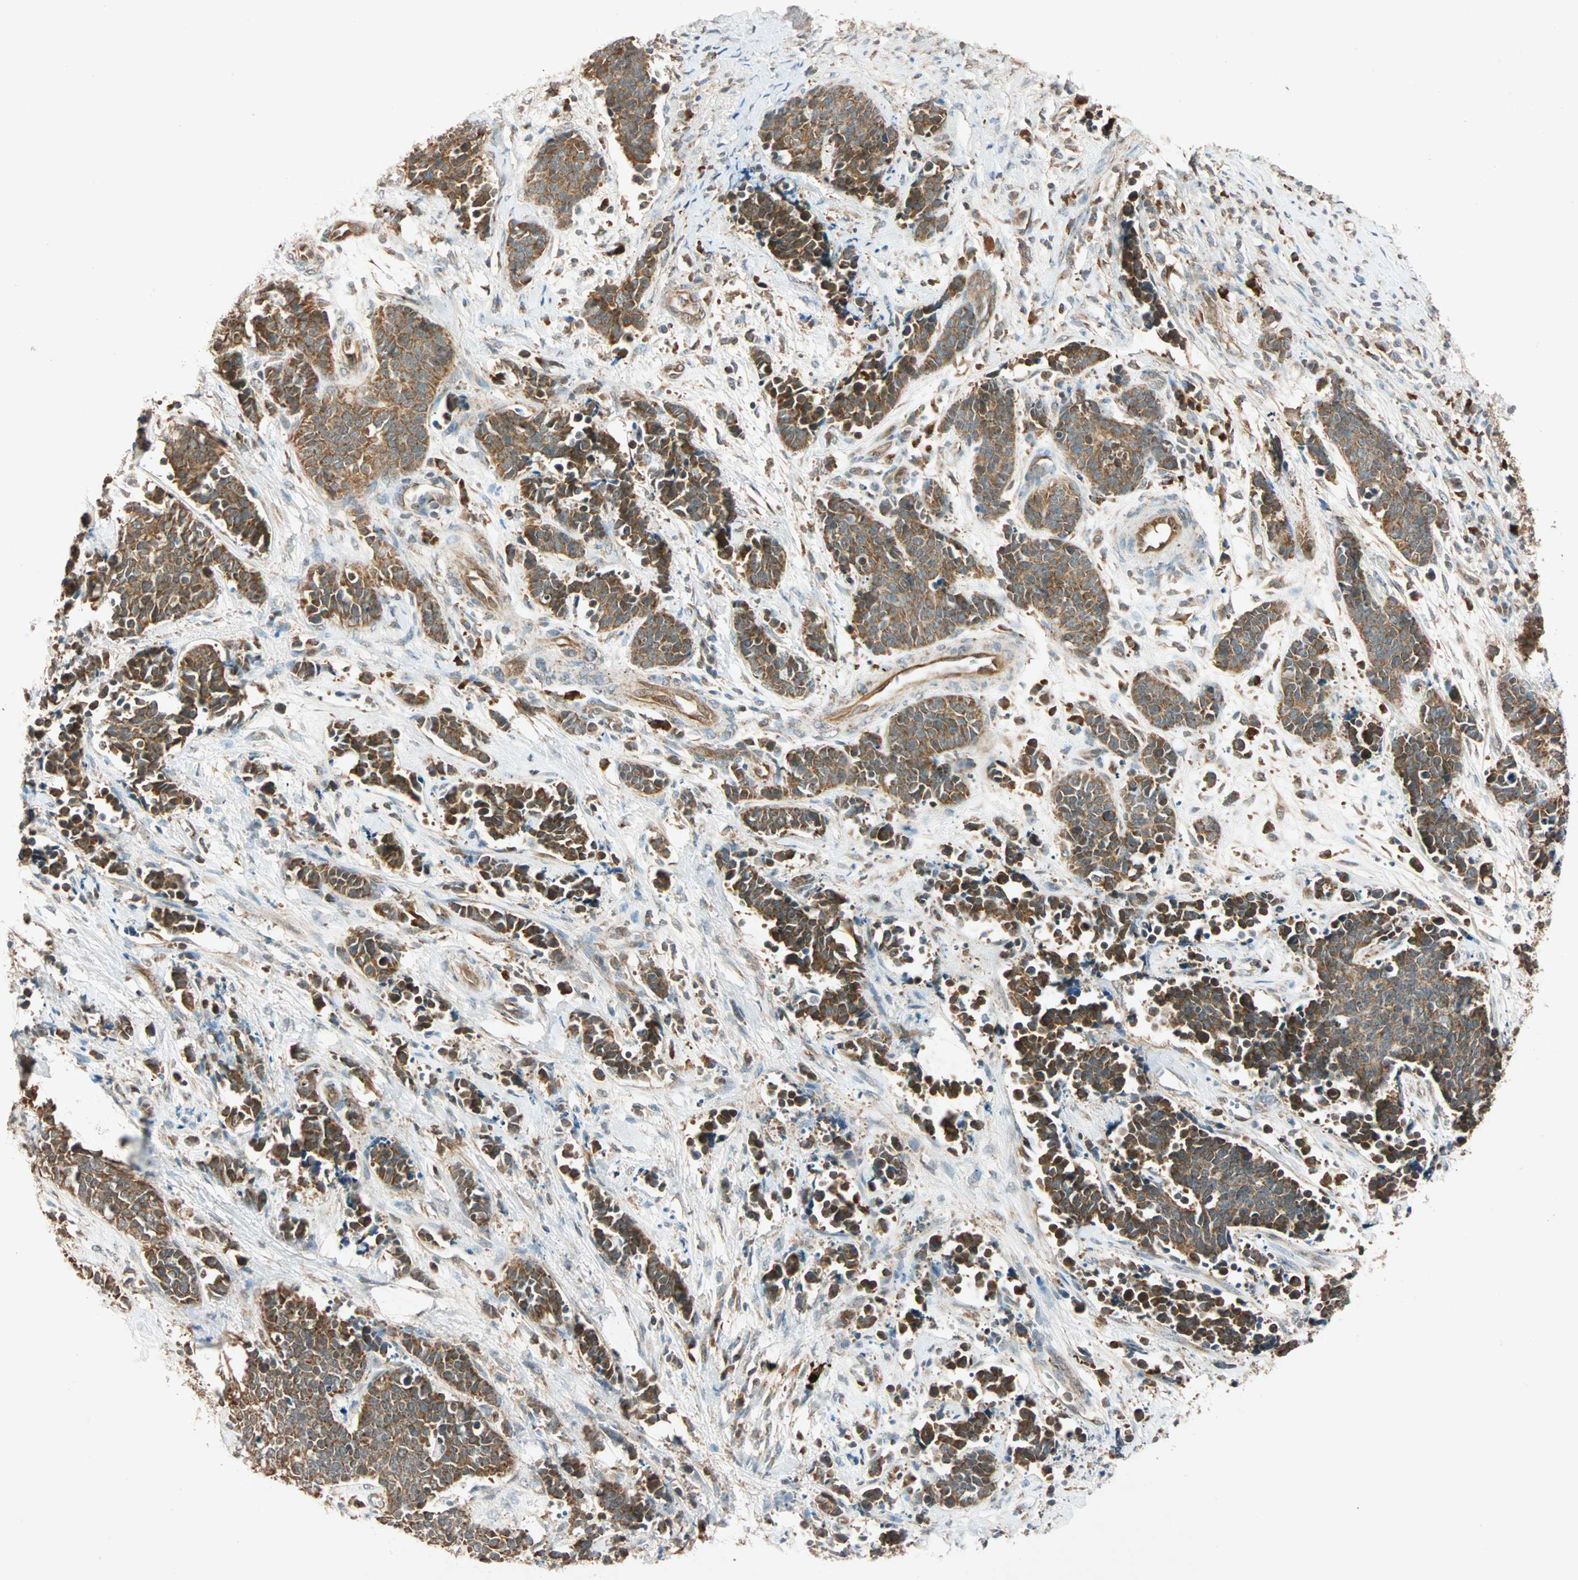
{"staining": {"intensity": "strong", "quantity": ">75%", "location": "cytoplasmic/membranous"}, "tissue": "cervical cancer", "cell_type": "Tumor cells", "image_type": "cancer", "snomed": [{"axis": "morphology", "description": "Squamous cell carcinoma, NOS"}, {"axis": "topography", "description": "Cervix"}], "caption": "A histopathology image showing strong cytoplasmic/membranous expression in about >75% of tumor cells in cervical cancer, as visualized by brown immunohistochemical staining.", "gene": "MAPK1", "patient": {"sex": "female", "age": 33}}